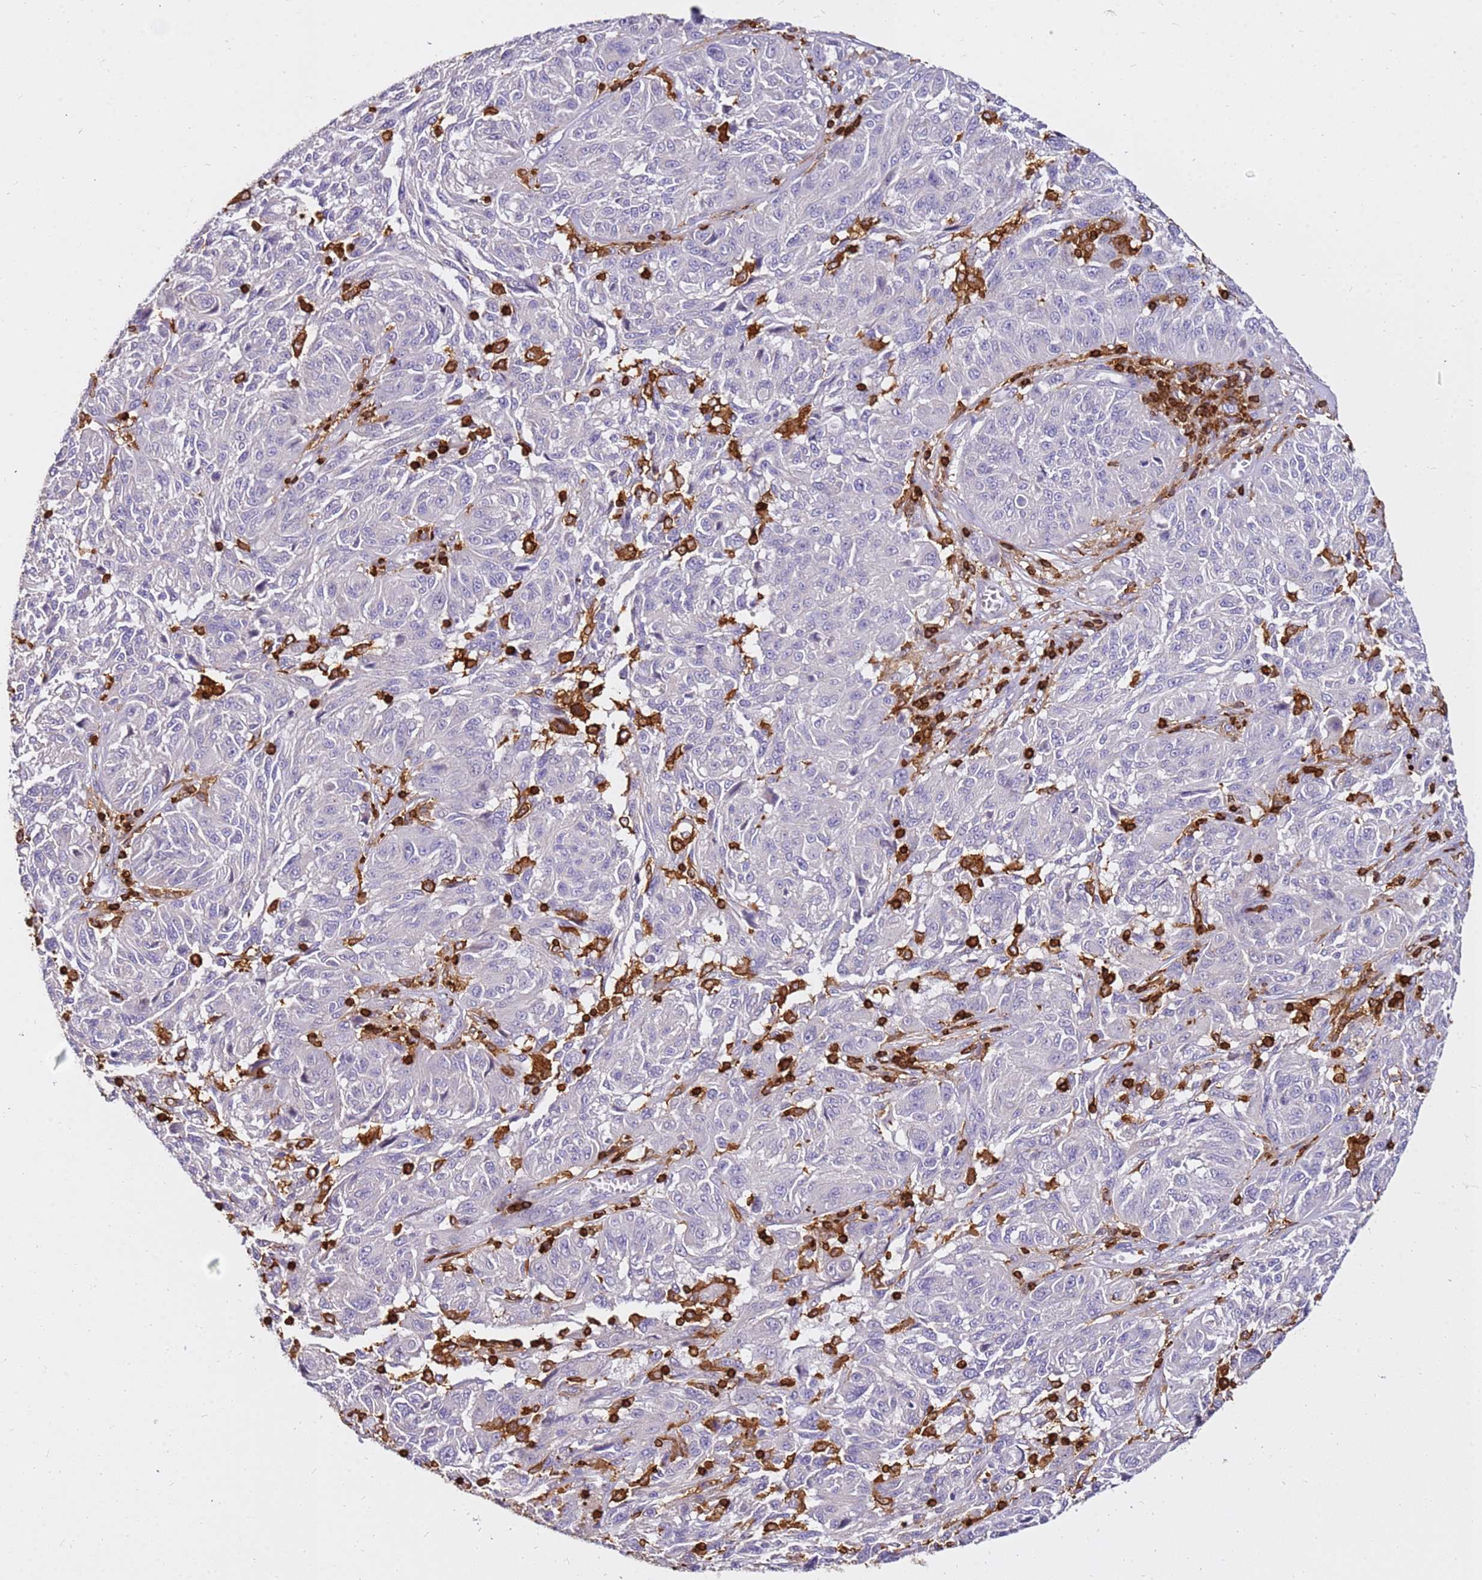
{"staining": {"intensity": "negative", "quantity": "none", "location": "none"}, "tissue": "melanoma", "cell_type": "Tumor cells", "image_type": "cancer", "snomed": [{"axis": "morphology", "description": "Malignant melanoma, NOS"}, {"axis": "topography", "description": "Skin"}], "caption": "IHC of malignant melanoma demonstrates no positivity in tumor cells. The staining was performed using DAB to visualize the protein expression in brown, while the nuclei were stained in blue with hematoxylin (Magnification: 20x).", "gene": "CORO1A", "patient": {"sex": "male", "age": 53}}